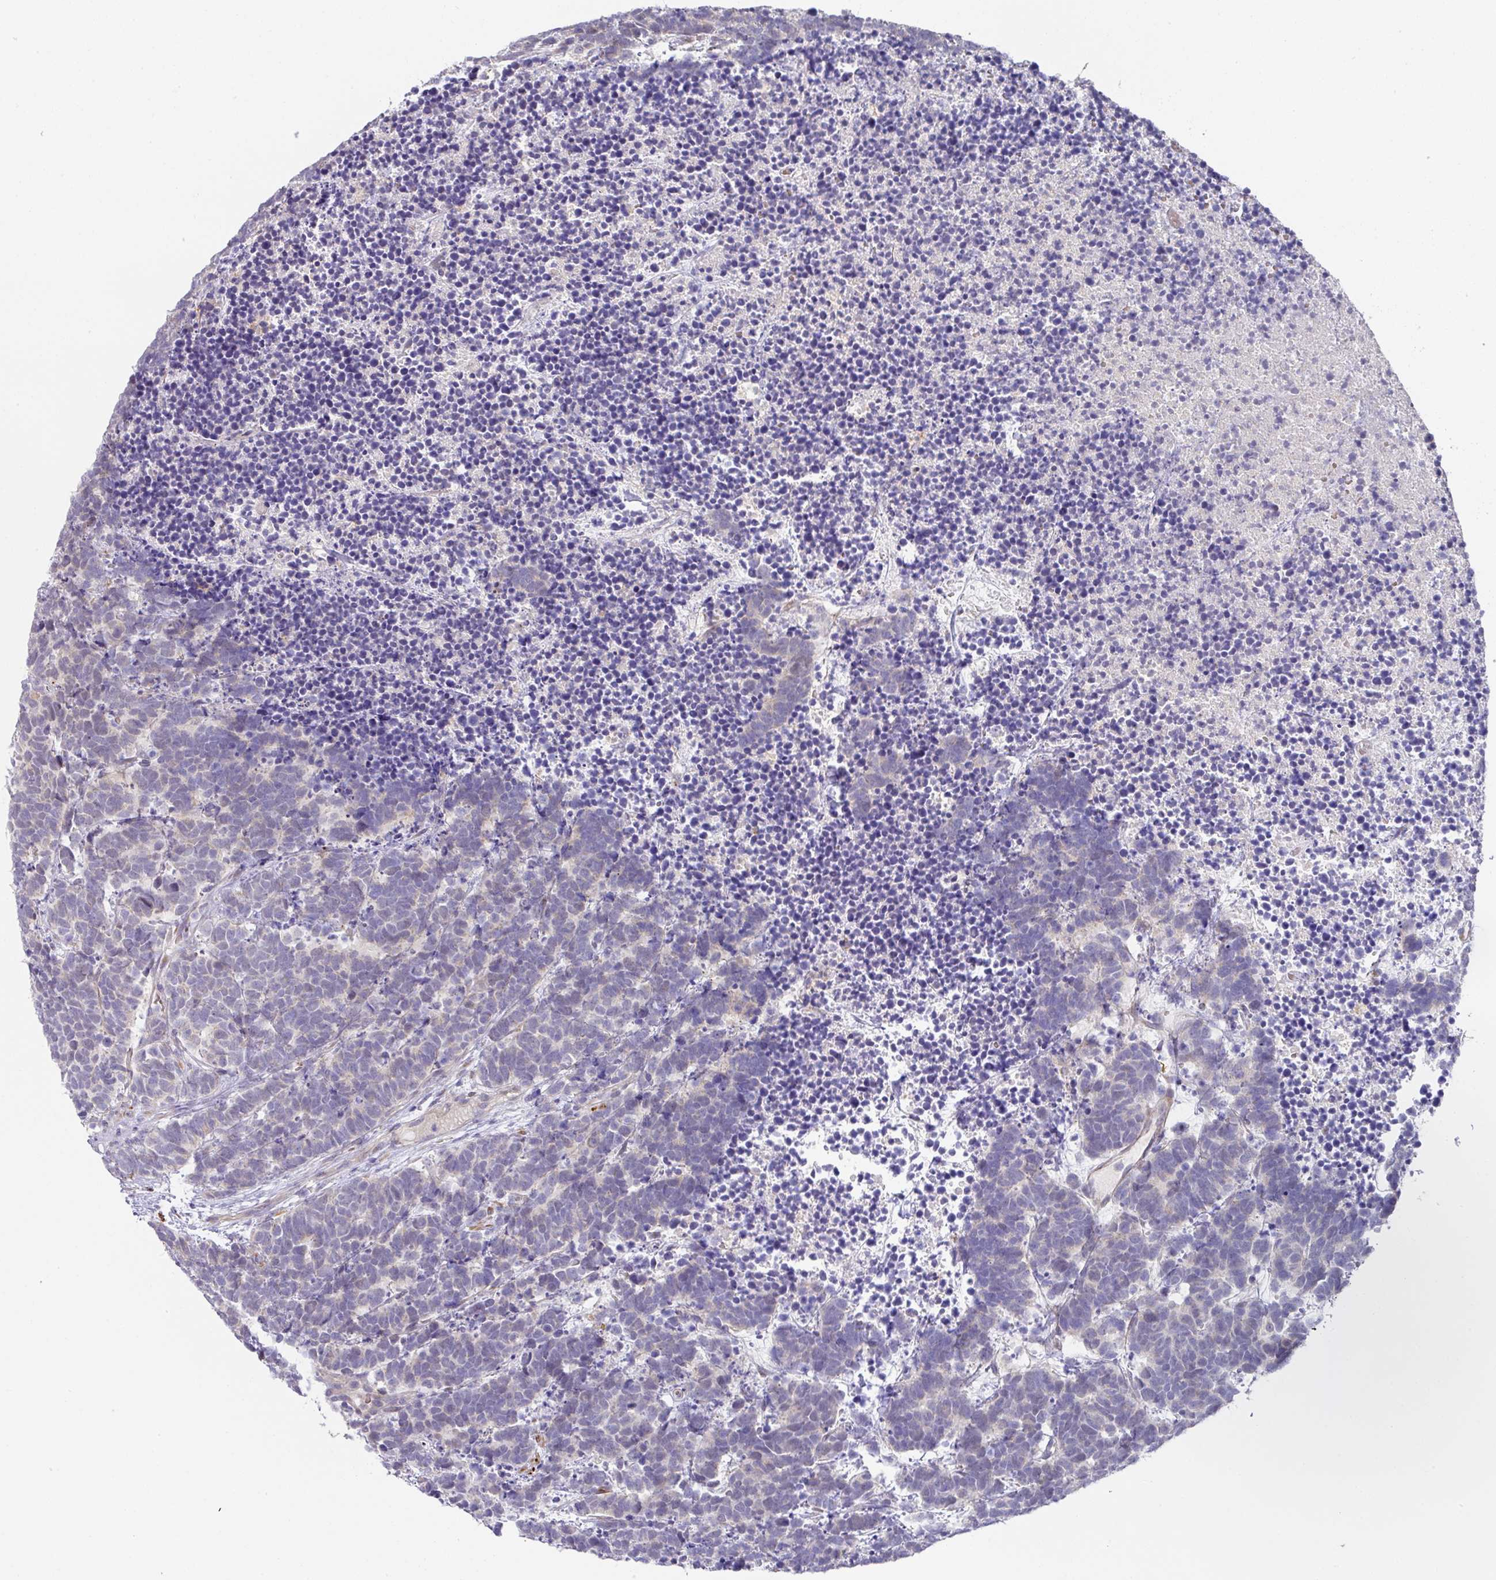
{"staining": {"intensity": "negative", "quantity": "none", "location": "none"}, "tissue": "carcinoid", "cell_type": "Tumor cells", "image_type": "cancer", "snomed": [{"axis": "morphology", "description": "Carcinoma, NOS"}, {"axis": "morphology", "description": "Carcinoid, malignant, NOS"}, {"axis": "topography", "description": "Urinary bladder"}], "caption": "IHC of human carcinoma displays no staining in tumor cells. (DAB immunohistochemistry (IHC), high magnification).", "gene": "TARM1", "patient": {"sex": "male", "age": 57}}